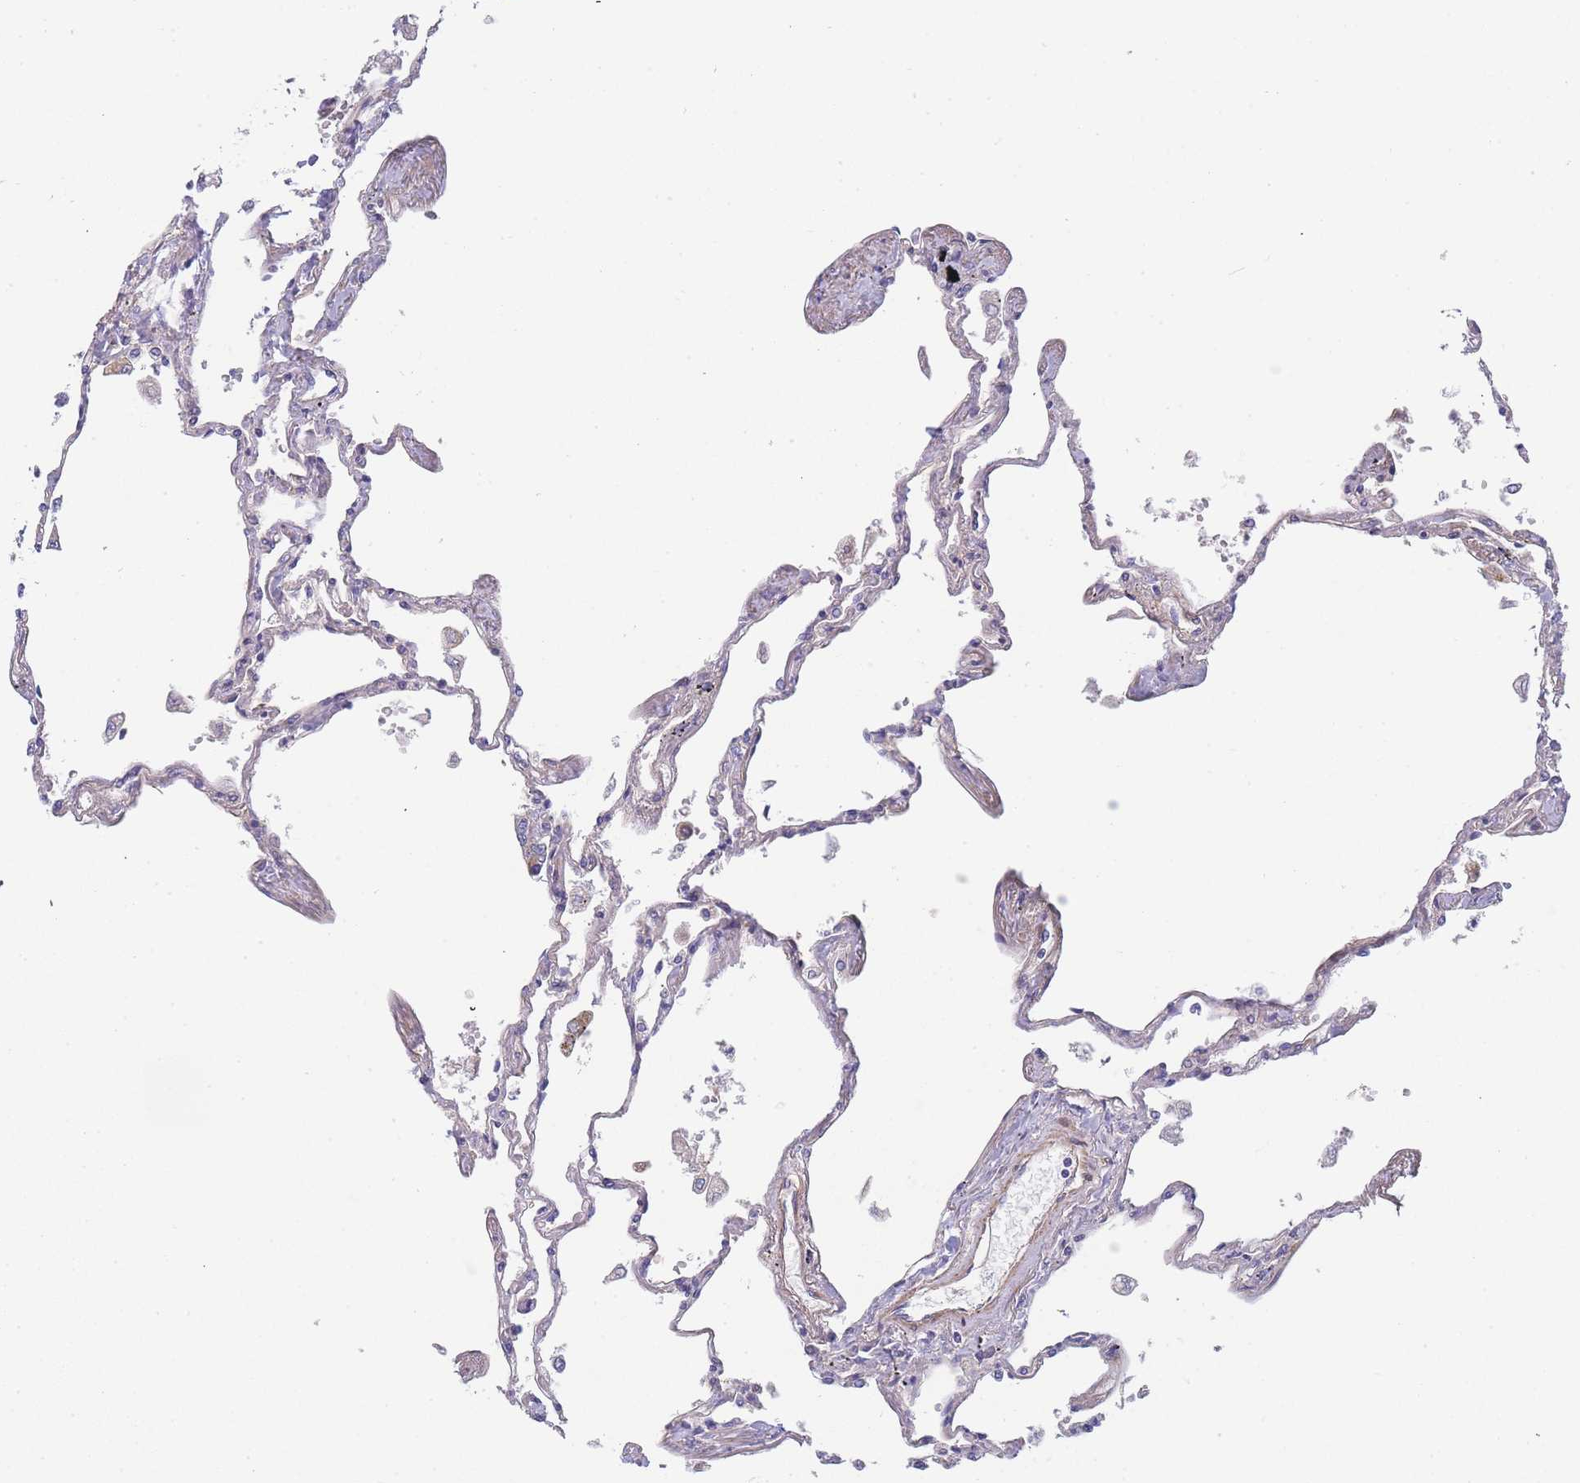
{"staining": {"intensity": "moderate", "quantity": "<25%", "location": "cytoplasmic/membranous"}, "tissue": "lung", "cell_type": "Alveolar cells", "image_type": "normal", "snomed": [{"axis": "morphology", "description": "Normal tissue, NOS"}, {"axis": "topography", "description": "Lung"}], "caption": "High-power microscopy captured an IHC image of normal lung, revealing moderate cytoplasmic/membranous staining in approximately <25% of alveolar cells.", "gene": "MTRES1", "patient": {"sex": "female", "age": 67}}